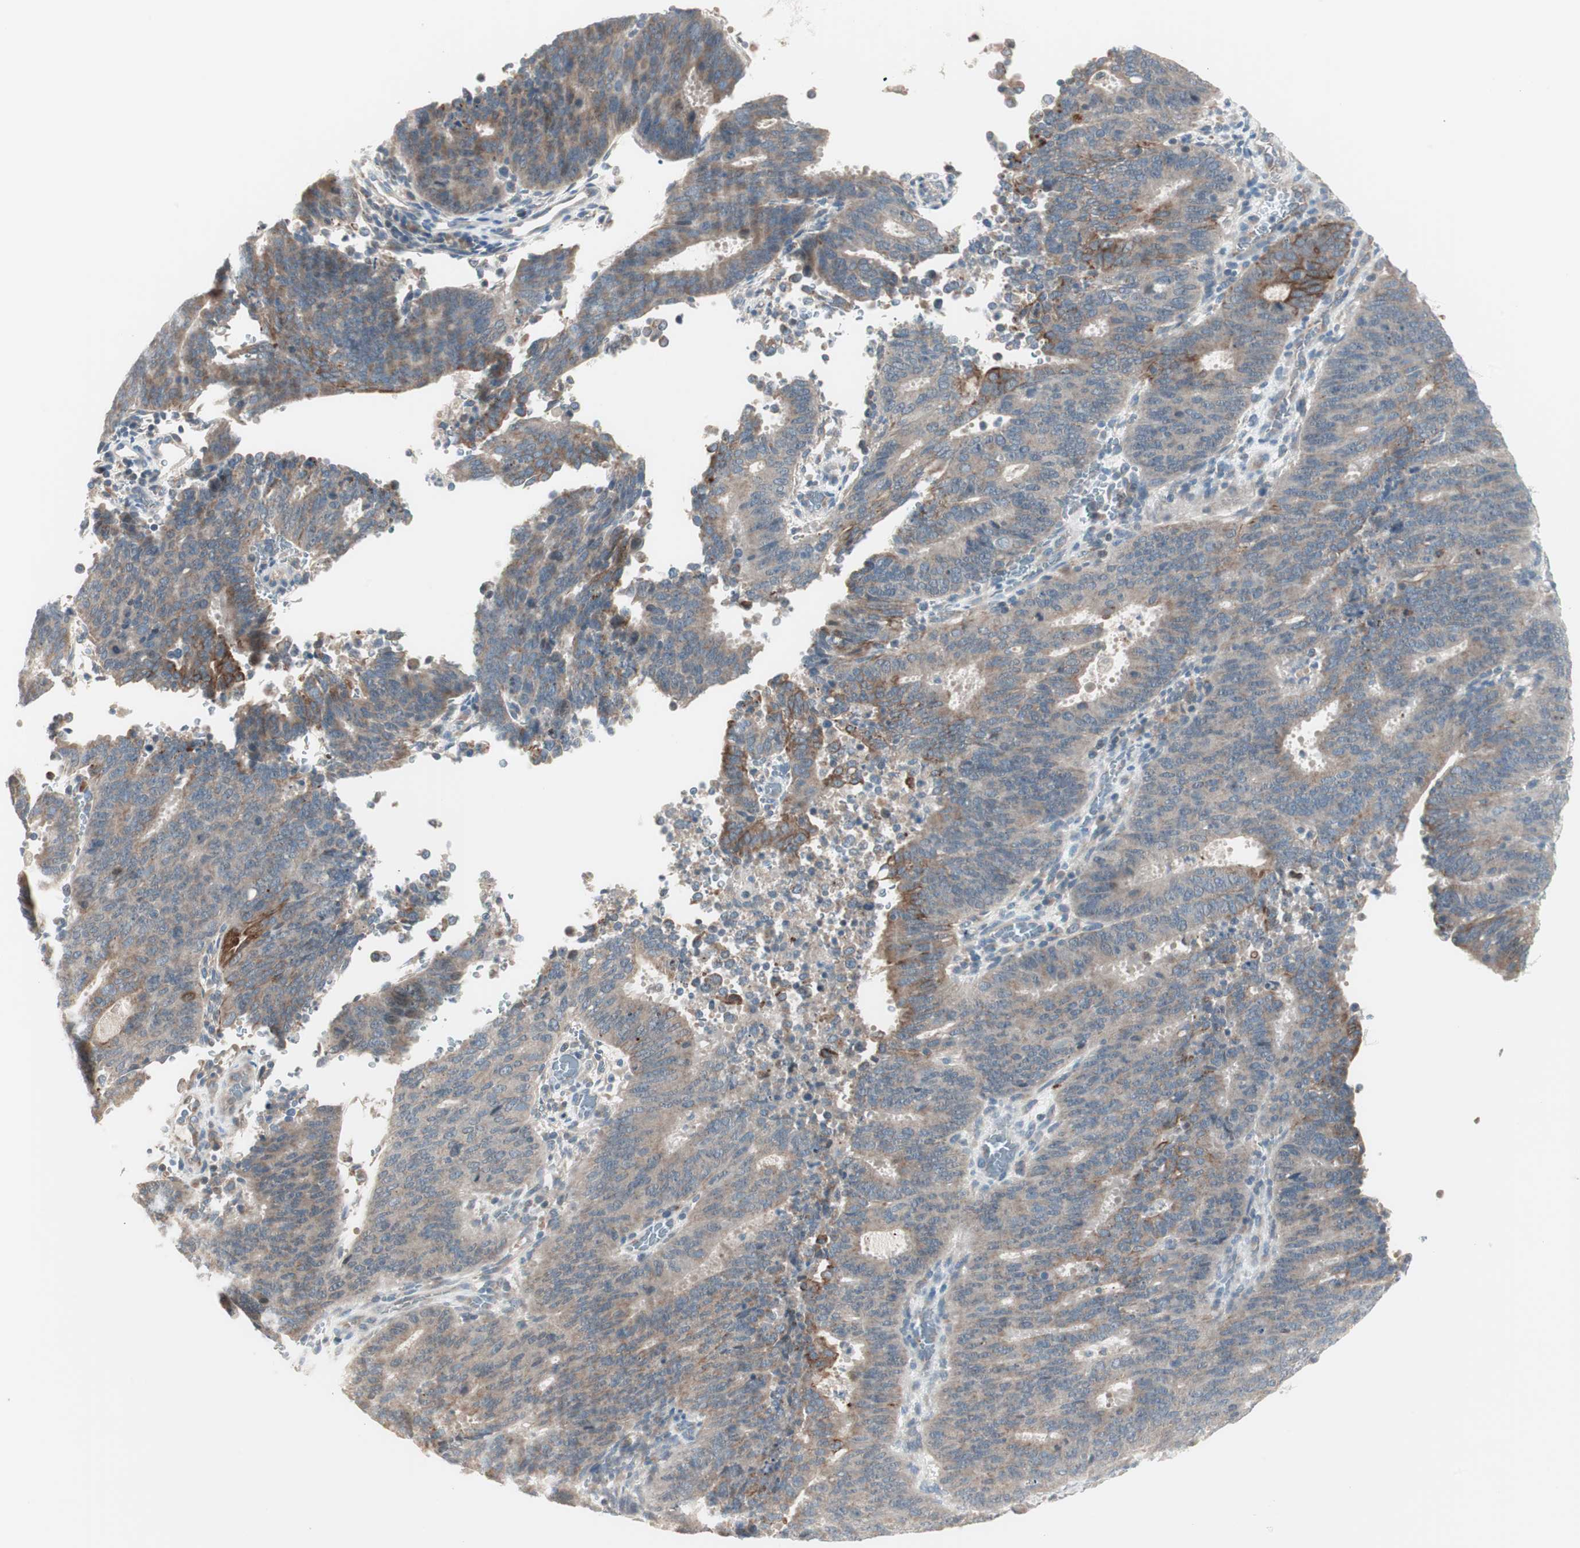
{"staining": {"intensity": "weak", "quantity": "25%-75%", "location": "cytoplasmic/membranous"}, "tissue": "cervical cancer", "cell_type": "Tumor cells", "image_type": "cancer", "snomed": [{"axis": "morphology", "description": "Adenocarcinoma, NOS"}, {"axis": "topography", "description": "Cervix"}], "caption": "Adenocarcinoma (cervical) stained with DAB (3,3'-diaminobenzidine) IHC shows low levels of weak cytoplasmic/membranous expression in approximately 25%-75% of tumor cells.", "gene": "FGFR4", "patient": {"sex": "female", "age": 44}}